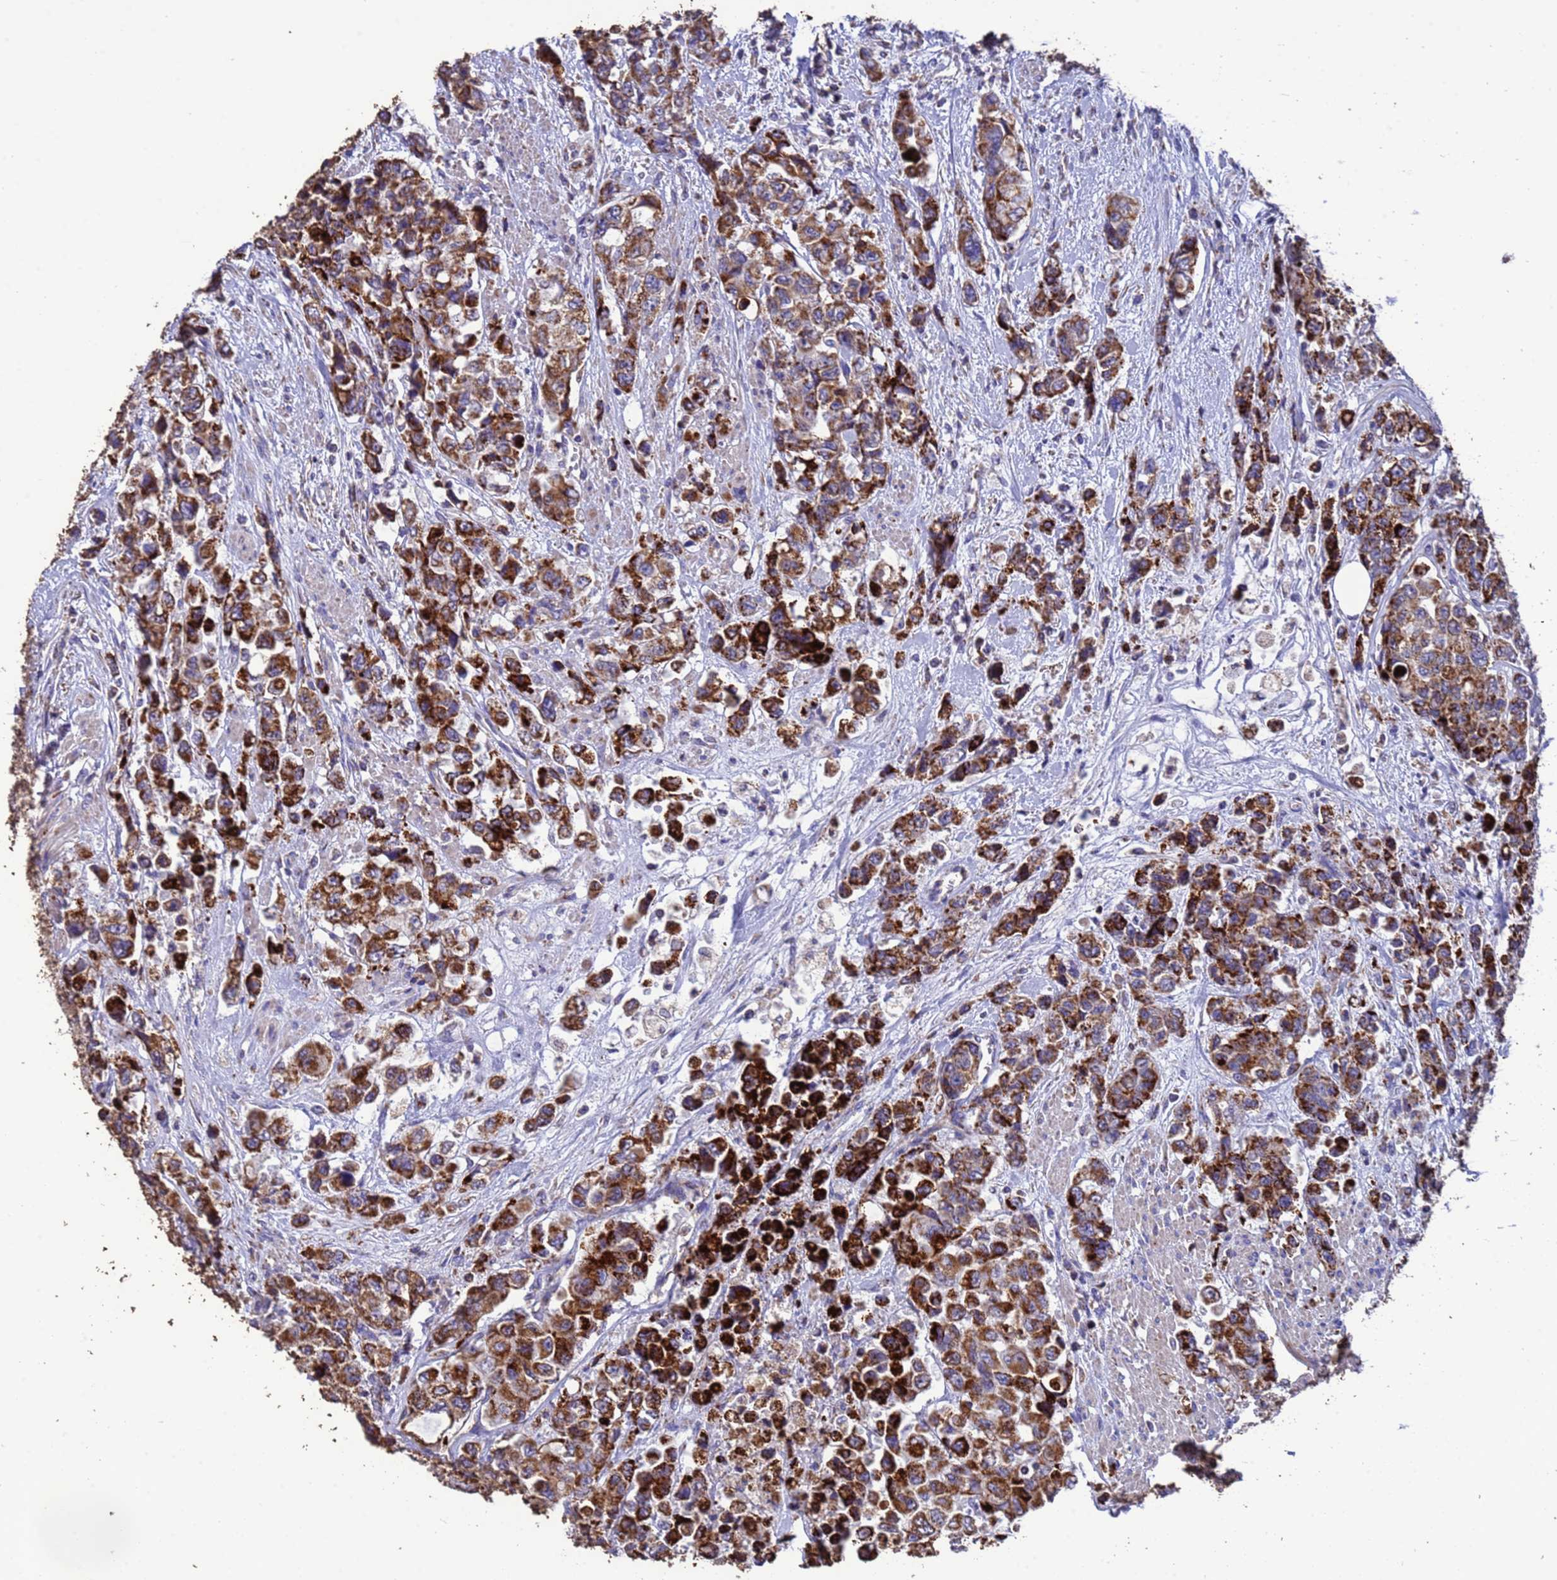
{"staining": {"intensity": "strong", "quantity": ">75%", "location": "cytoplasmic/membranous"}, "tissue": "urothelial cancer", "cell_type": "Tumor cells", "image_type": "cancer", "snomed": [{"axis": "morphology", "description": "Urothelial carcinoma, High grade"}, {"axis": "topography", "description": "Urinary bladder"}], "caption": "A high amount of strong cytoplasmic/membranous positivity is identified in about >75% of tumor cells in urothelial cancer tissue.", "gene": "ZNFX1", "patient": {"sex": "female", "age": 78}}